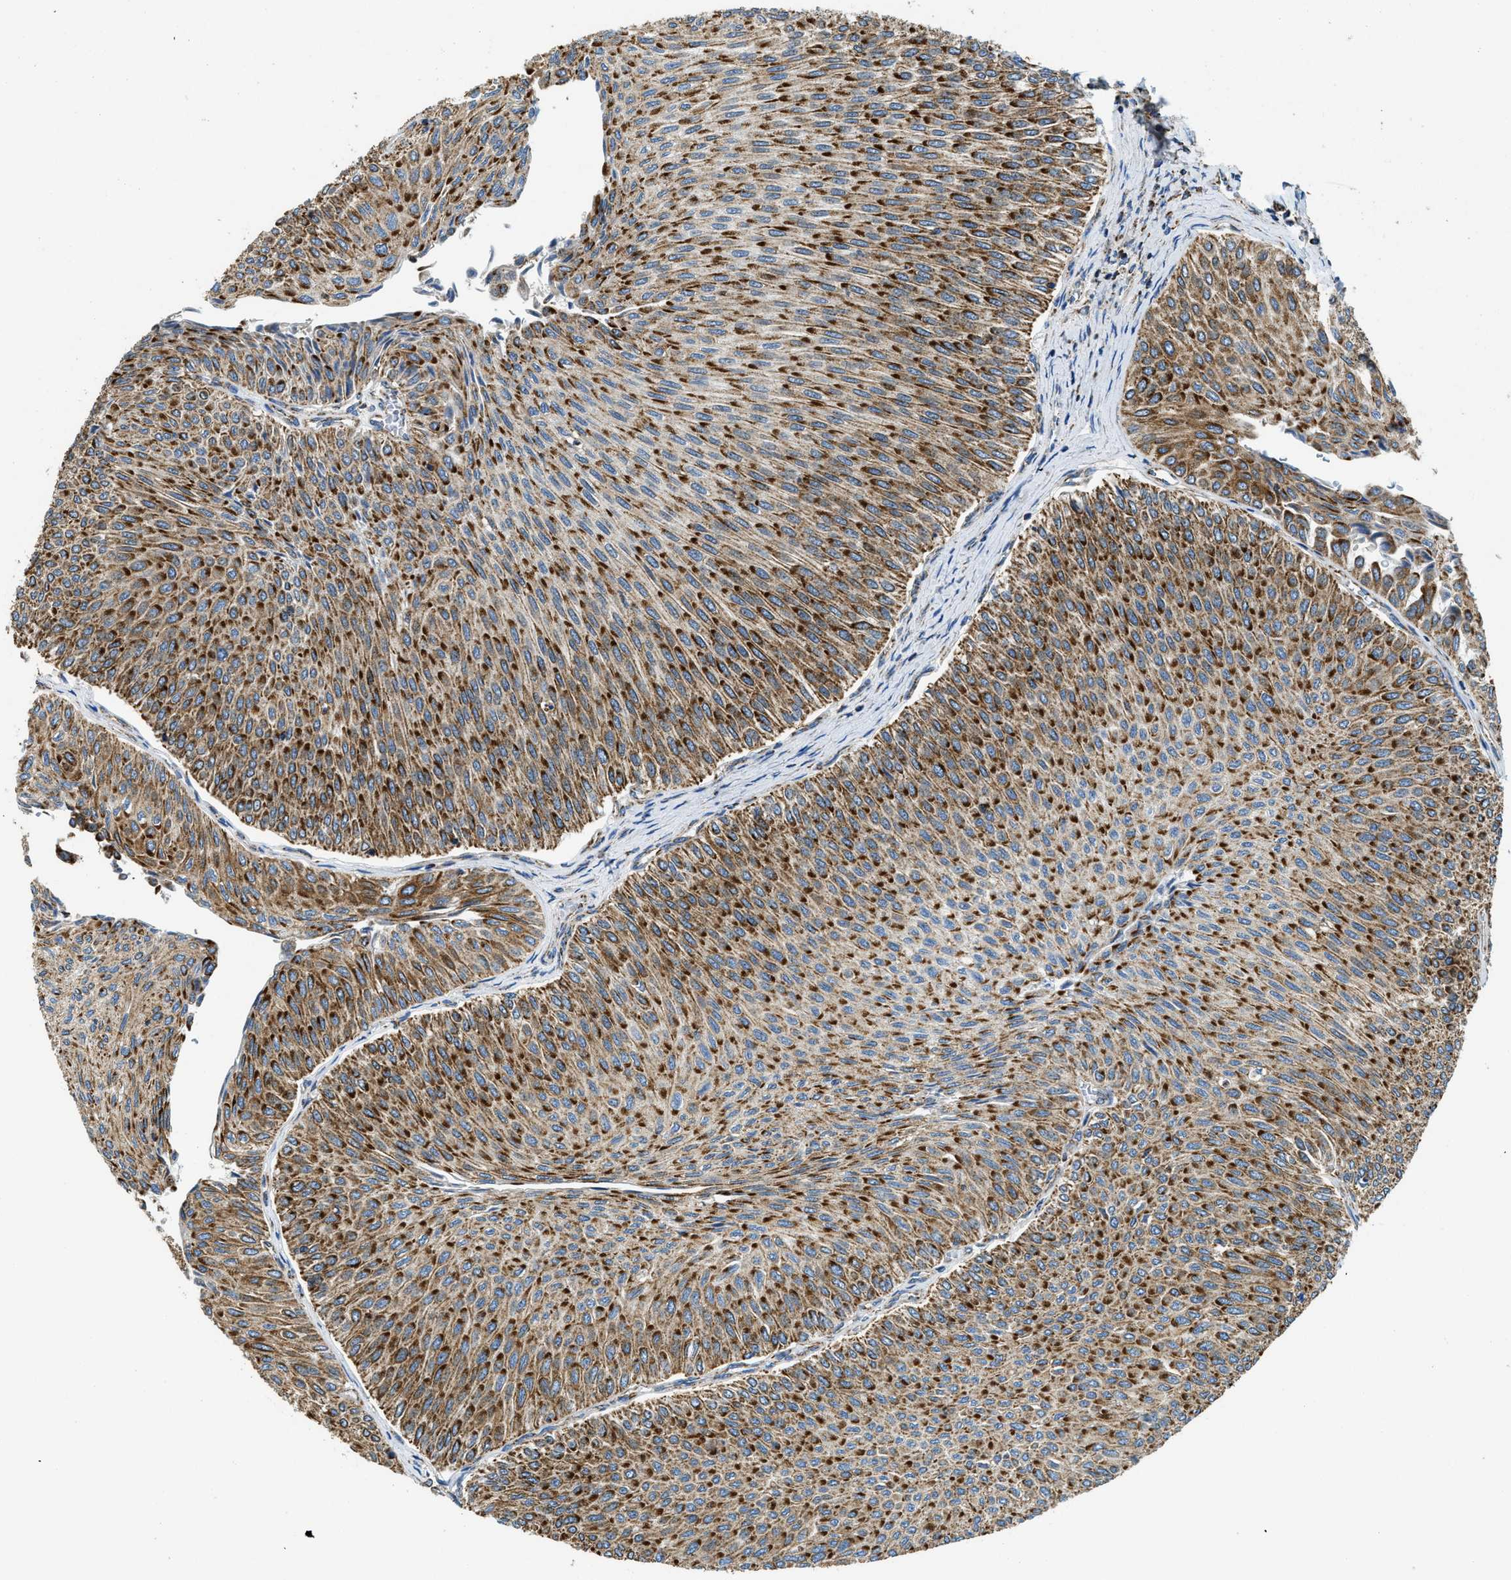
{"staining": {"intensity": "strong", "quantity": ">75%", "location": "cytoplasmic/membranous"}, "tissue": "urothelial cancer", "cell_type": "Tumor cells", "image_type": "cancer", "snomed": [{"axis": "morphology", "description": "Urothelial carcinoma, Low grade"}, {"axis": "topography", "description": "Urinary bladder"}], "caption": "This image exhibits IHC staining of human urothelial carcinoma (low-grade), with high strong cytoplasmic/membranous expression in approximately >75% of tumor cells.", "gene": "STK33", "patient": {"sex": "male", "age": 78}}